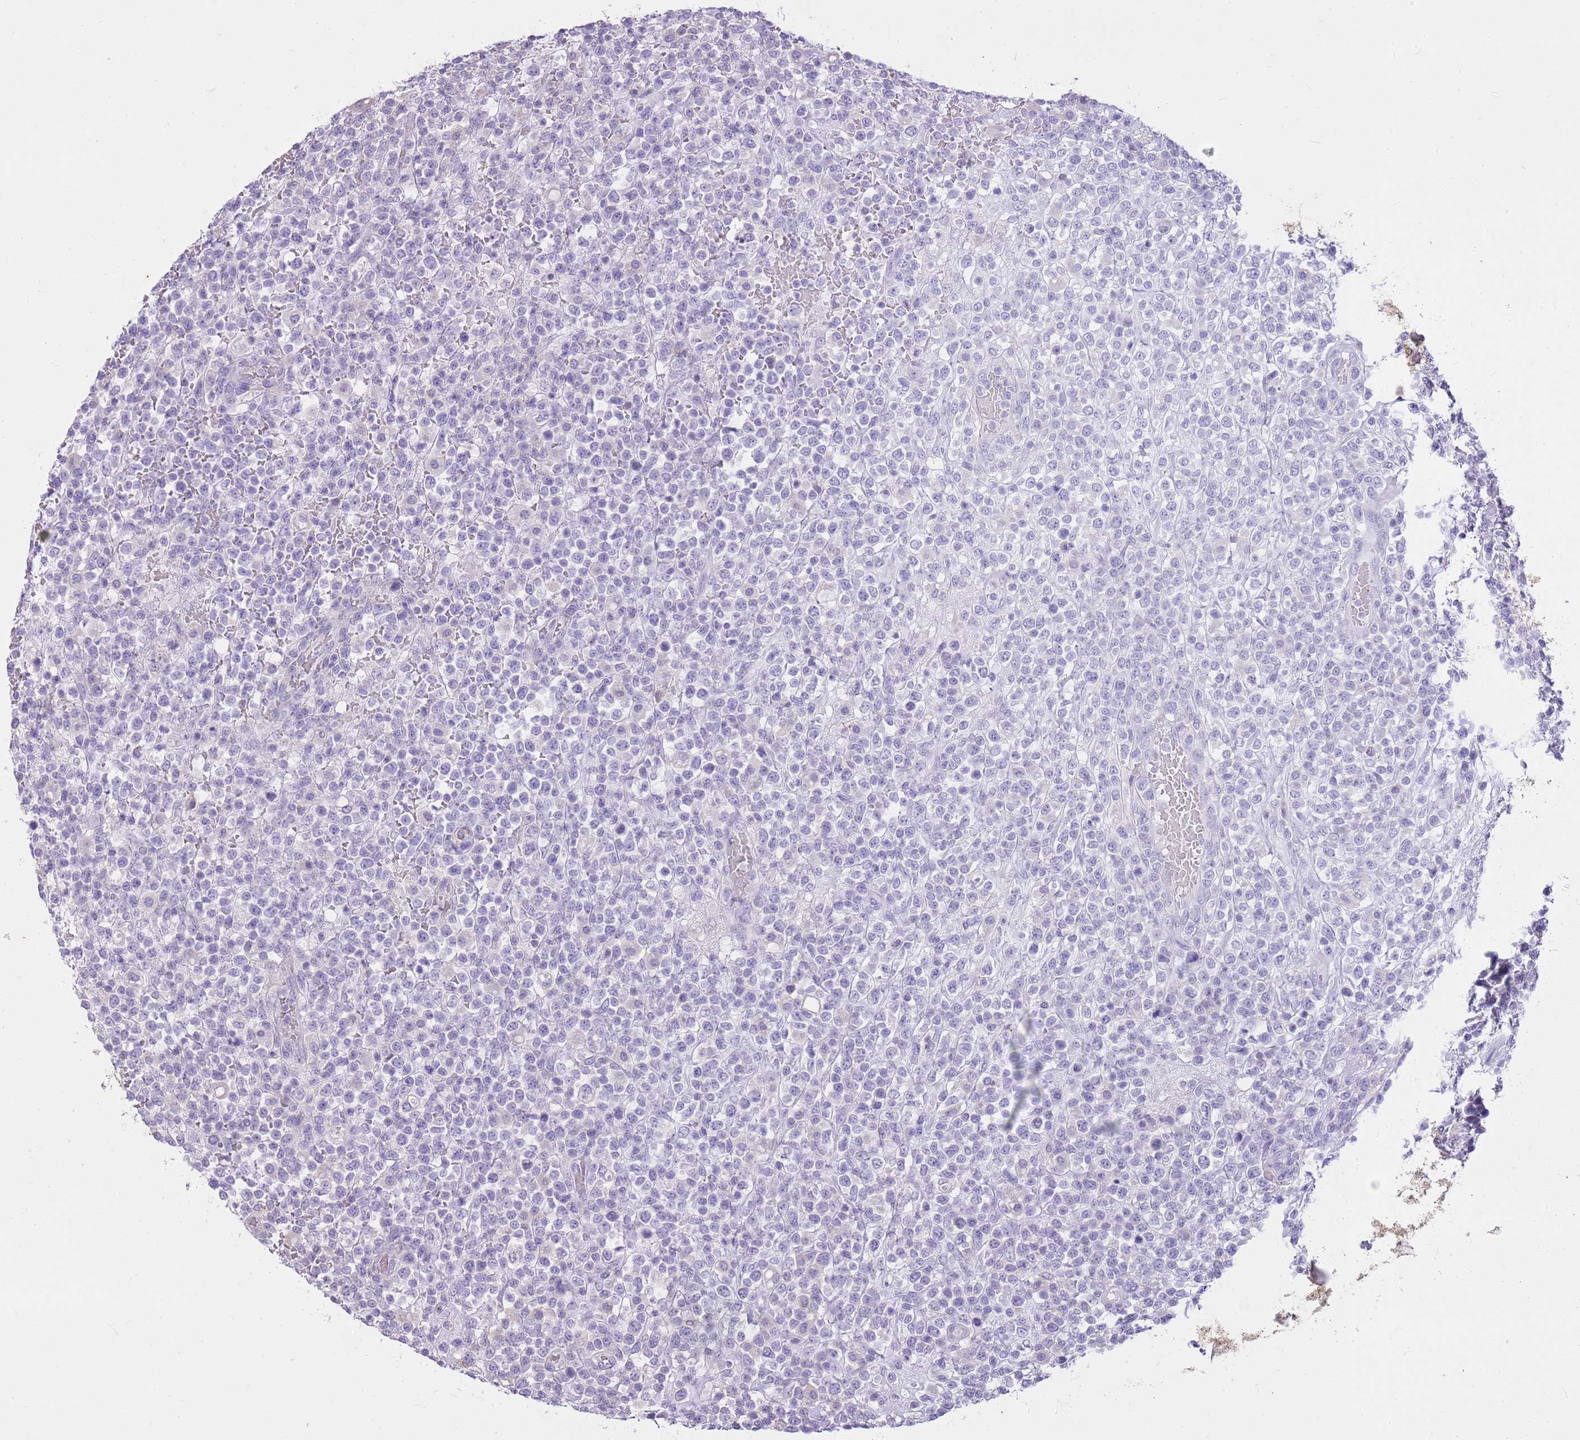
{"staining": {"intensity": "negative", "quantity": "none", "location": "none"}, "tissue": "lymphoma", "cell_type": "Tumor cells", "image_type": "cancer", "snomed": [{"axis": "morphology", "description": "Malignant lymphoma, non-Hodgkin's type, High grade"}, {"axis": "topography", "description": "Colon"}], "caption": "DAB (3,3'-diaminobenzidine) immunohistochemical staining of human lymphoma displays no significant staining in tumor cells.", "gene": "CNPPD1", "patient": {"sex": "female", "age": 53}}